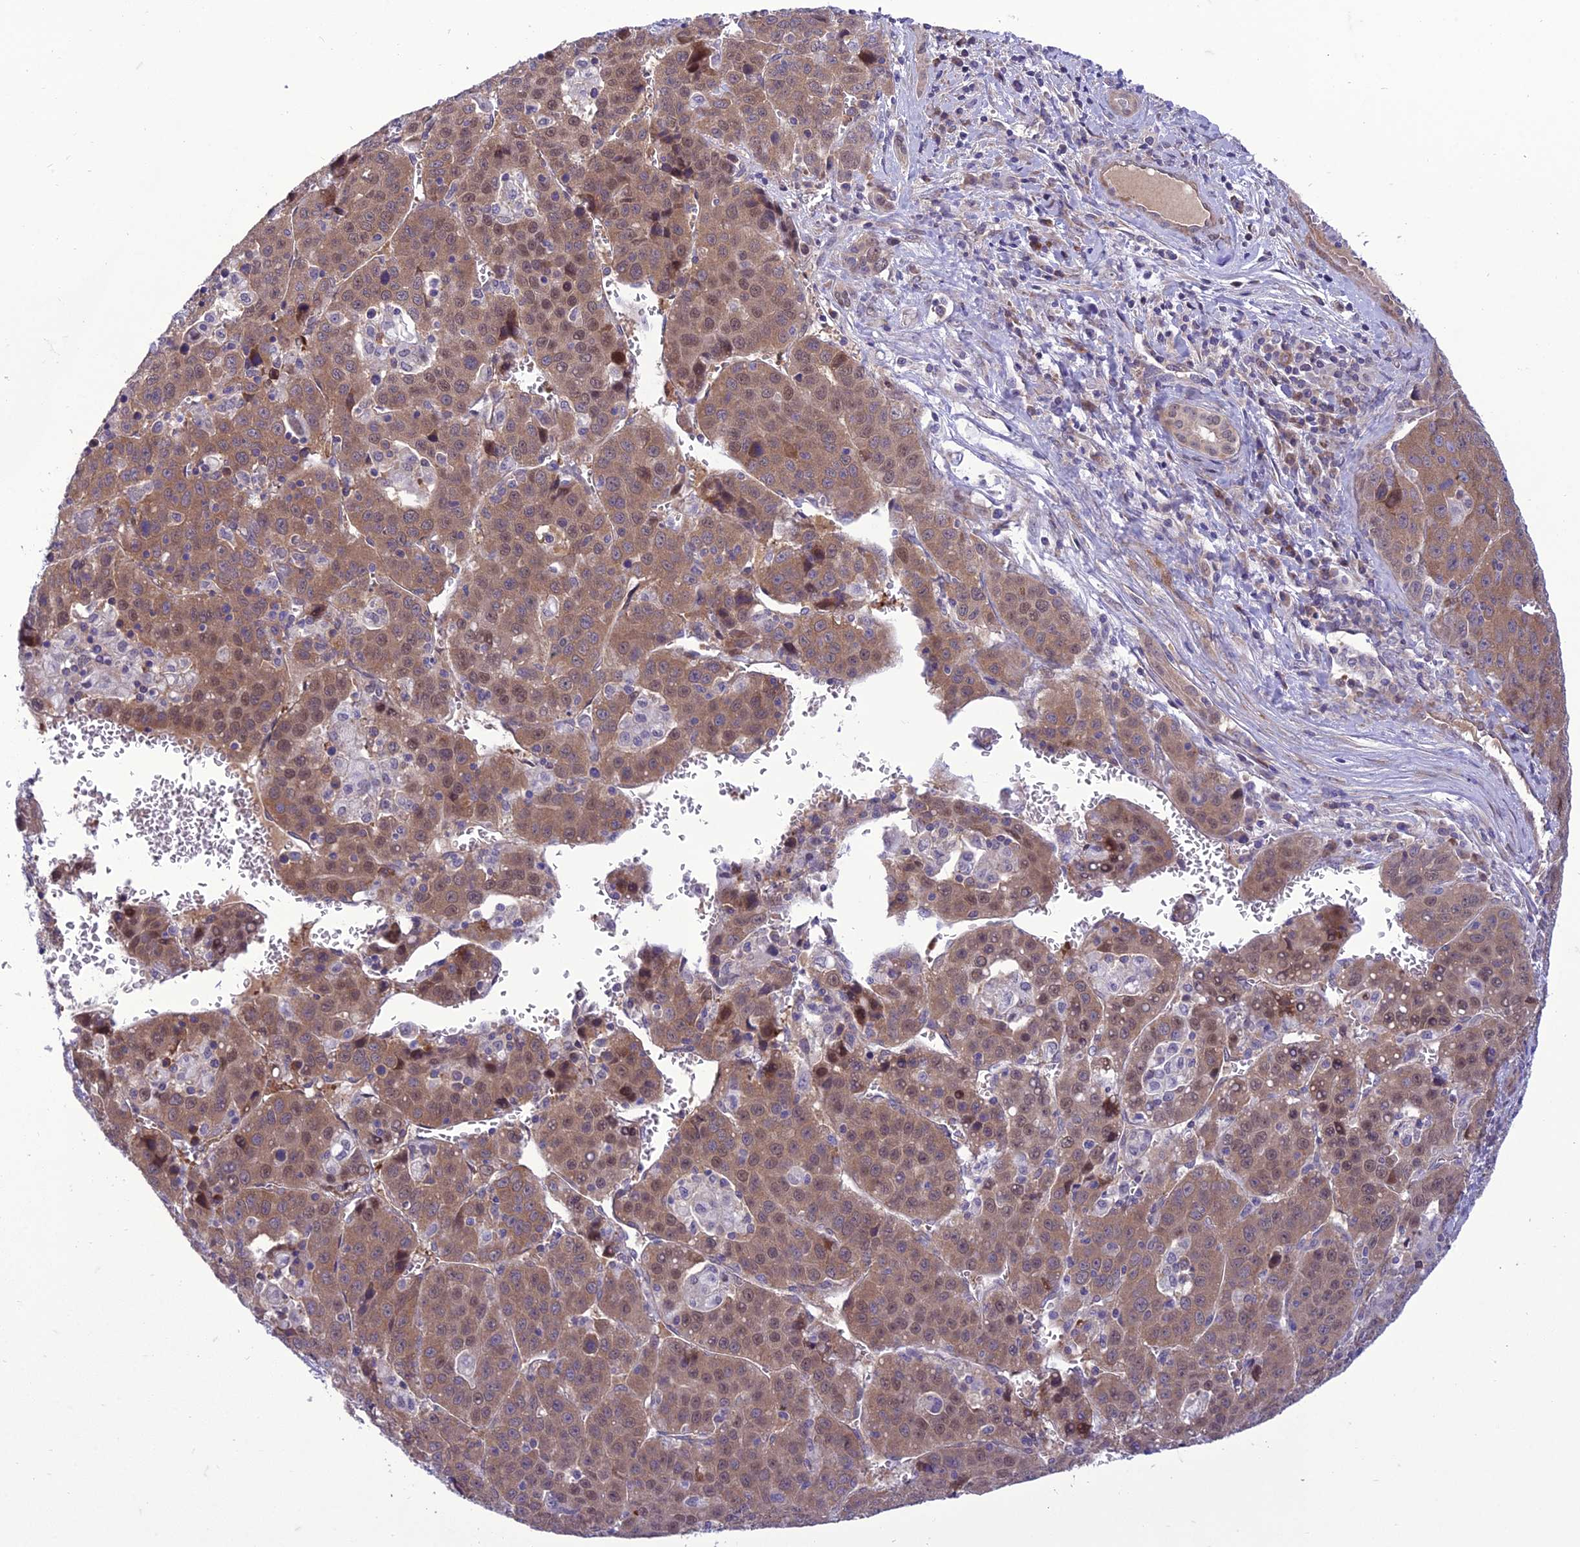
{"staining": {"intensity": "moderate", "quantity": ">75%", "location": "cytoplasmic/membranous,nuclear"}, "tissue": "liver cancer", "cell_type": "Tumor cells", "image_type": "cancer", "snomed": [{"axis": "morphology", "description": "Carcinoma, Hepatocellular, NOS"}, {"axis": "topography", "description": "Liver"}], "caption": "About >75% of tumor cells in liver hepatocellular carcinoma exhibit moderate cytoplasmic/membranous and nuclear protein expression as visualized by brown immunohistochemical staining.", "gene": "GAB4", "patient": {"sex": "female", "age": 53}}